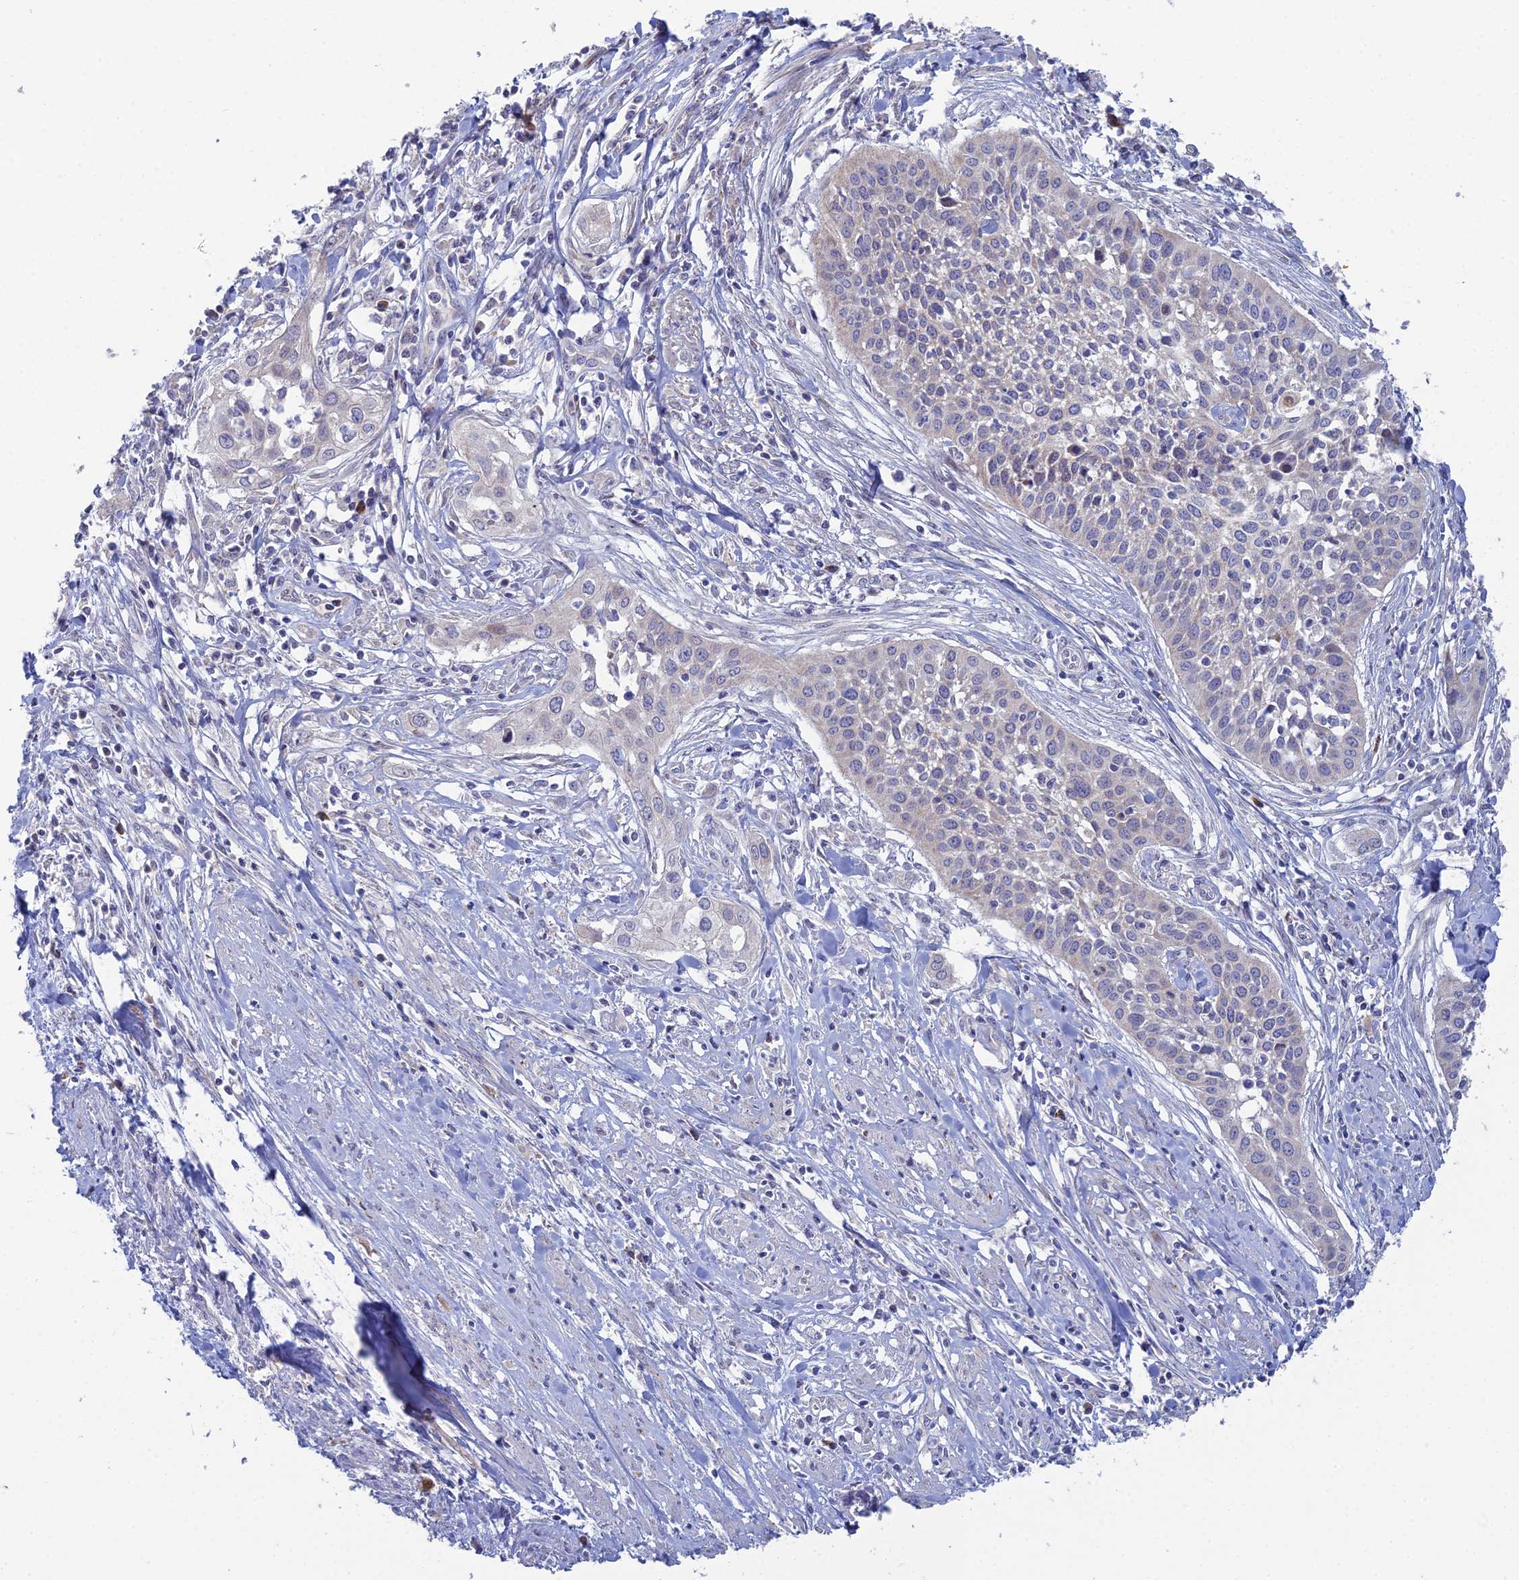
{"staining": {"intensity": "negative", "quantity": "none", "location": "none"}, "tissue": "cervical cancer", "cell_type": "Tumor cells", "image_type": "cancer", "snomed": [{"axis": "morphology", "description": "Squamous cell carcinoma, NOS"}, {"axis": "topography", "description": "Cervix"}], "caption": "Immunohistochemical staining of cervical cancer shows no significant positivity in tumor cells.", "gene": "ARL16", "patient": {"sex": "female", "age": 34}}